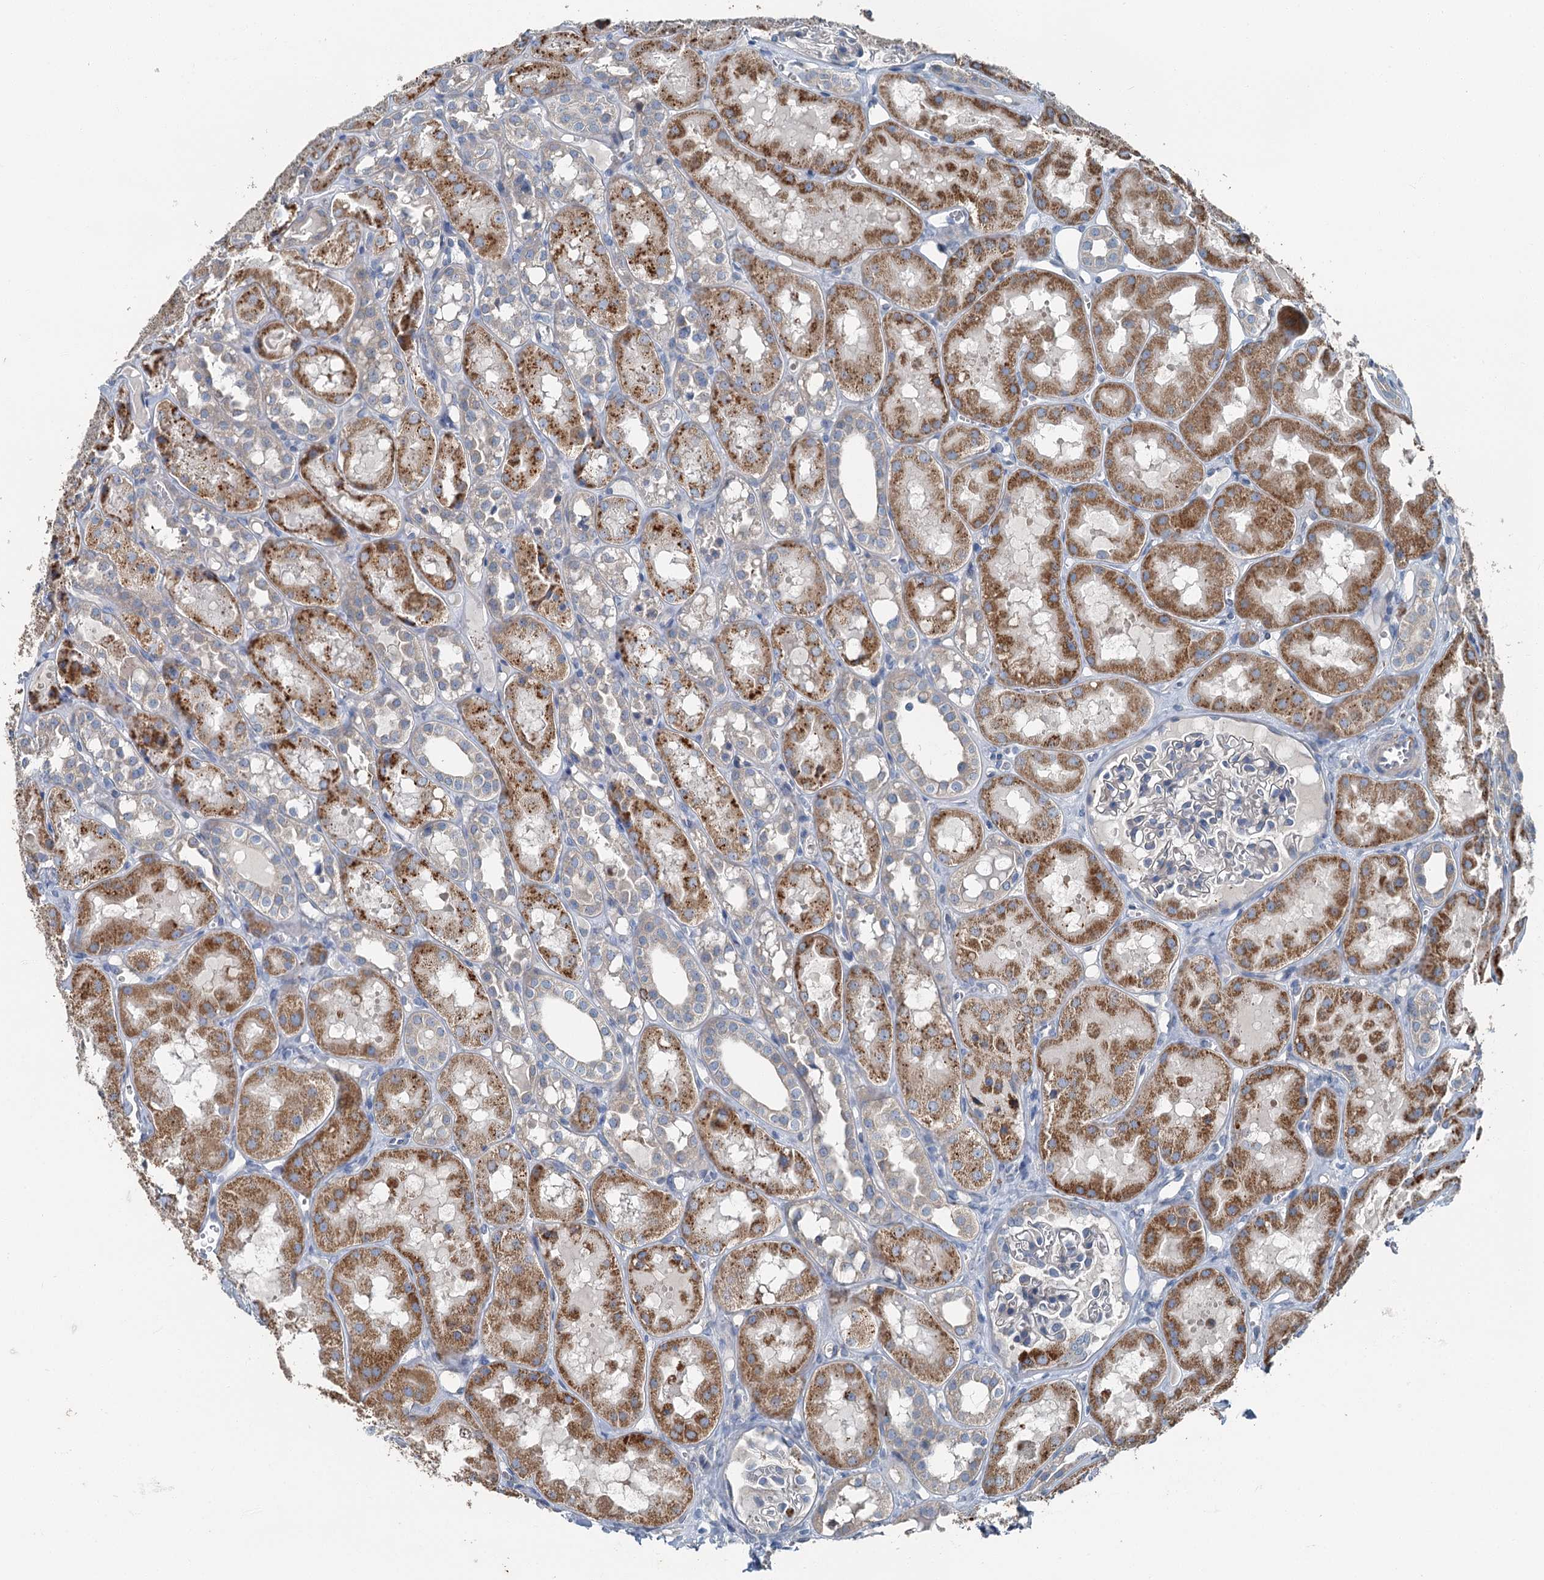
{"staining": {"intensity": "negative", "quantity": "none", "location": "none"}, "tissue": "kidney", "cell_type": "Cells in glomeruli", "image_type": "normal", "snomed": [{"axis": "morphology", "description": "Normal tissue, NOS"}, {"axis": "topography", "description": "Kidney"}], "caption": "An immunohistochemistry (IHC) image of unremarkable kidney is shown. There is no staining in cells in glomeruli of kidney. (Brightfield microscopy of DAB IHC at high magnification).", "gene": "C6orf120", "patient": {"sex": "male", "age": 16}}